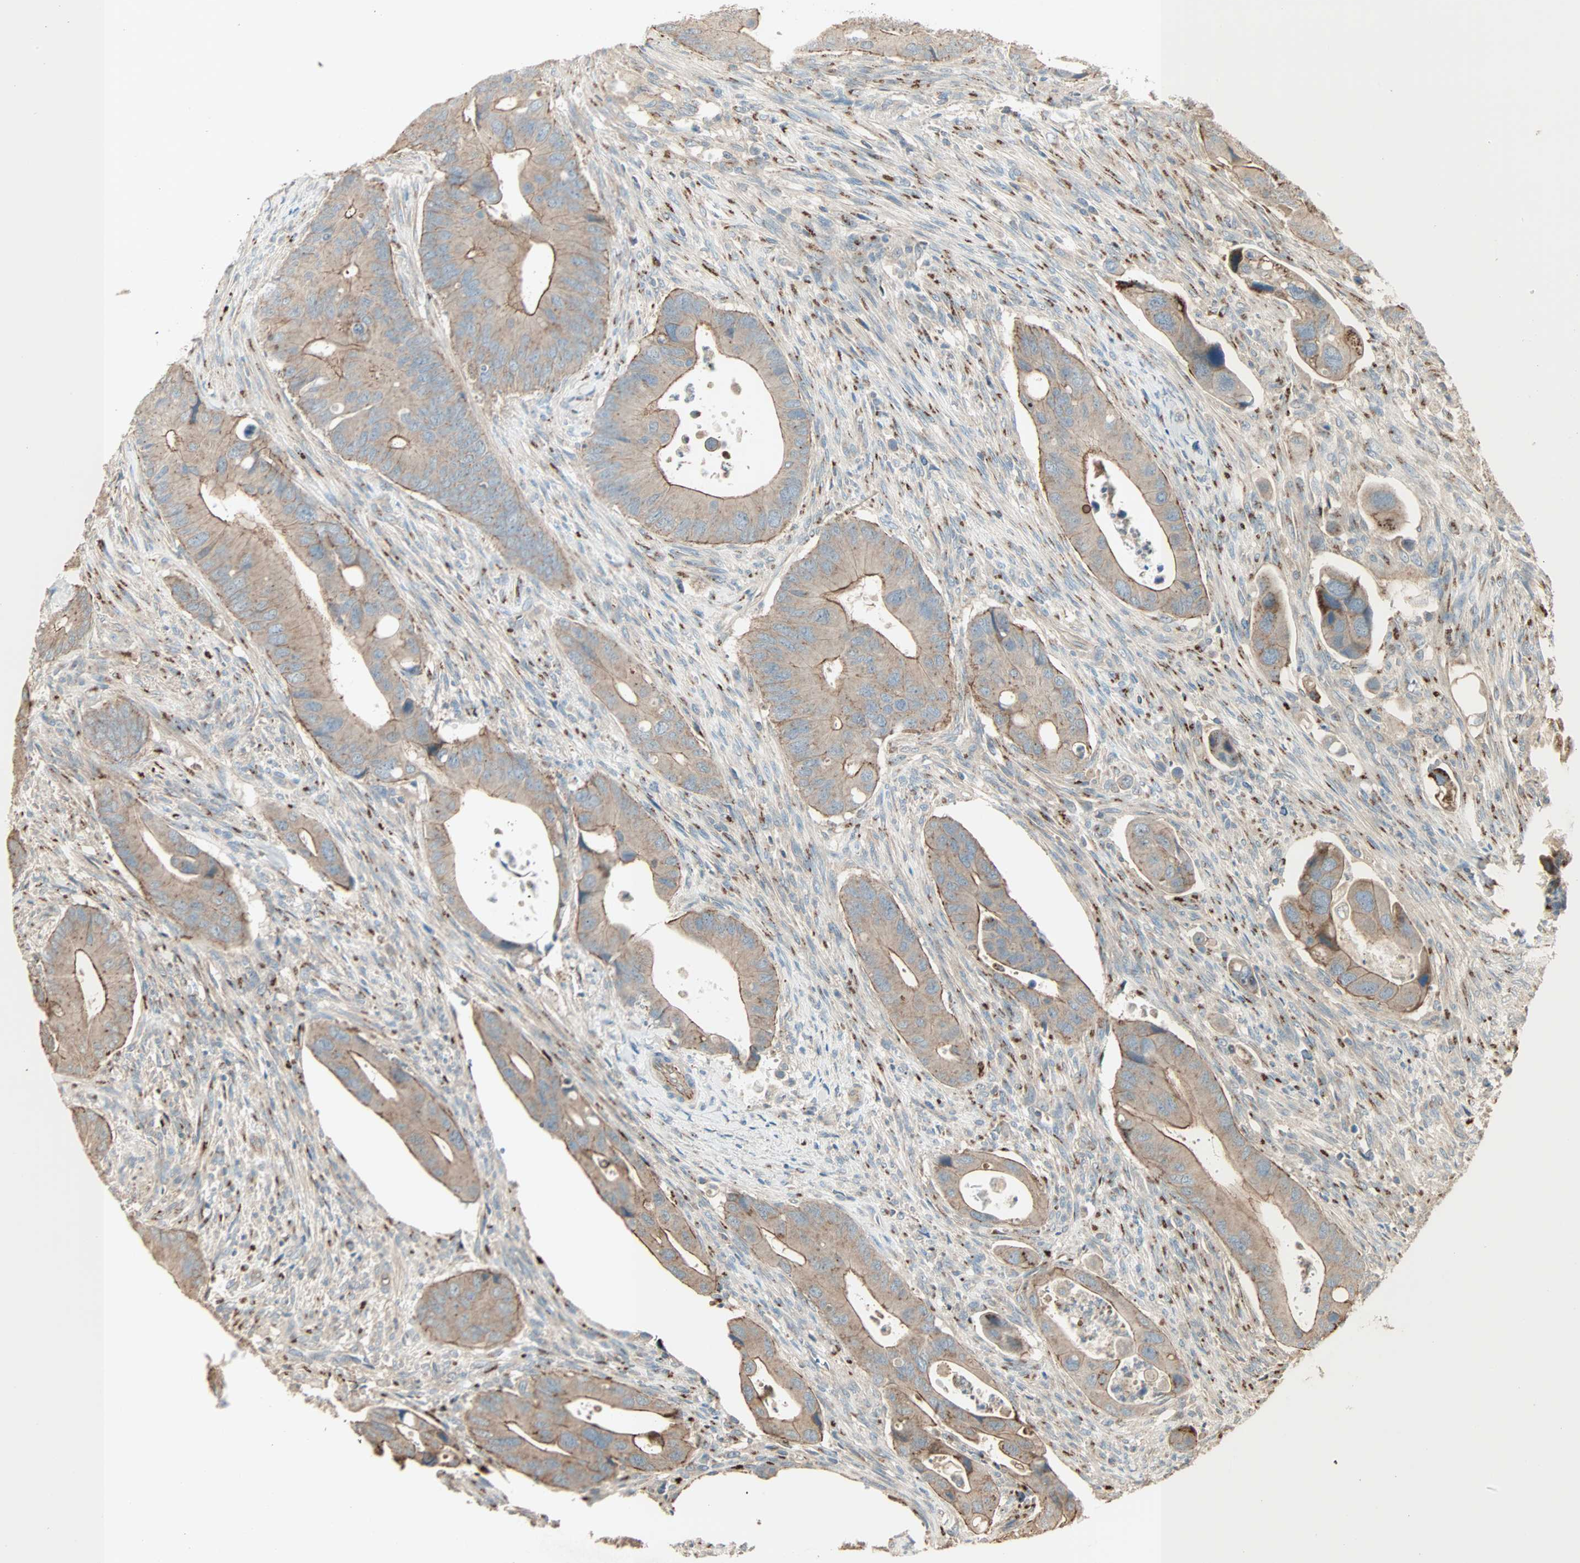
{"staining": {"intensity": "moderate", "quantity": ">75%", "location": "cytoplasmic/membranous"}, "tissue": "colorectal cancer", "cell_type": "Tumor cells", "image_type": "cancer", "snomed": [{"axis": "morphology", "description": "Adenocarcinoma, NOS"}, {"axis": "topography", "description": "Rectum"}], "caption": "DAB immunohistochemical staining of human colorectal cancer demonstrates moderate cytoplasmic/membranous protein positivity in about >75% of tumor cells.", "gene": "MAP3K21", "patient": {"sex": "female", "age": 57}}